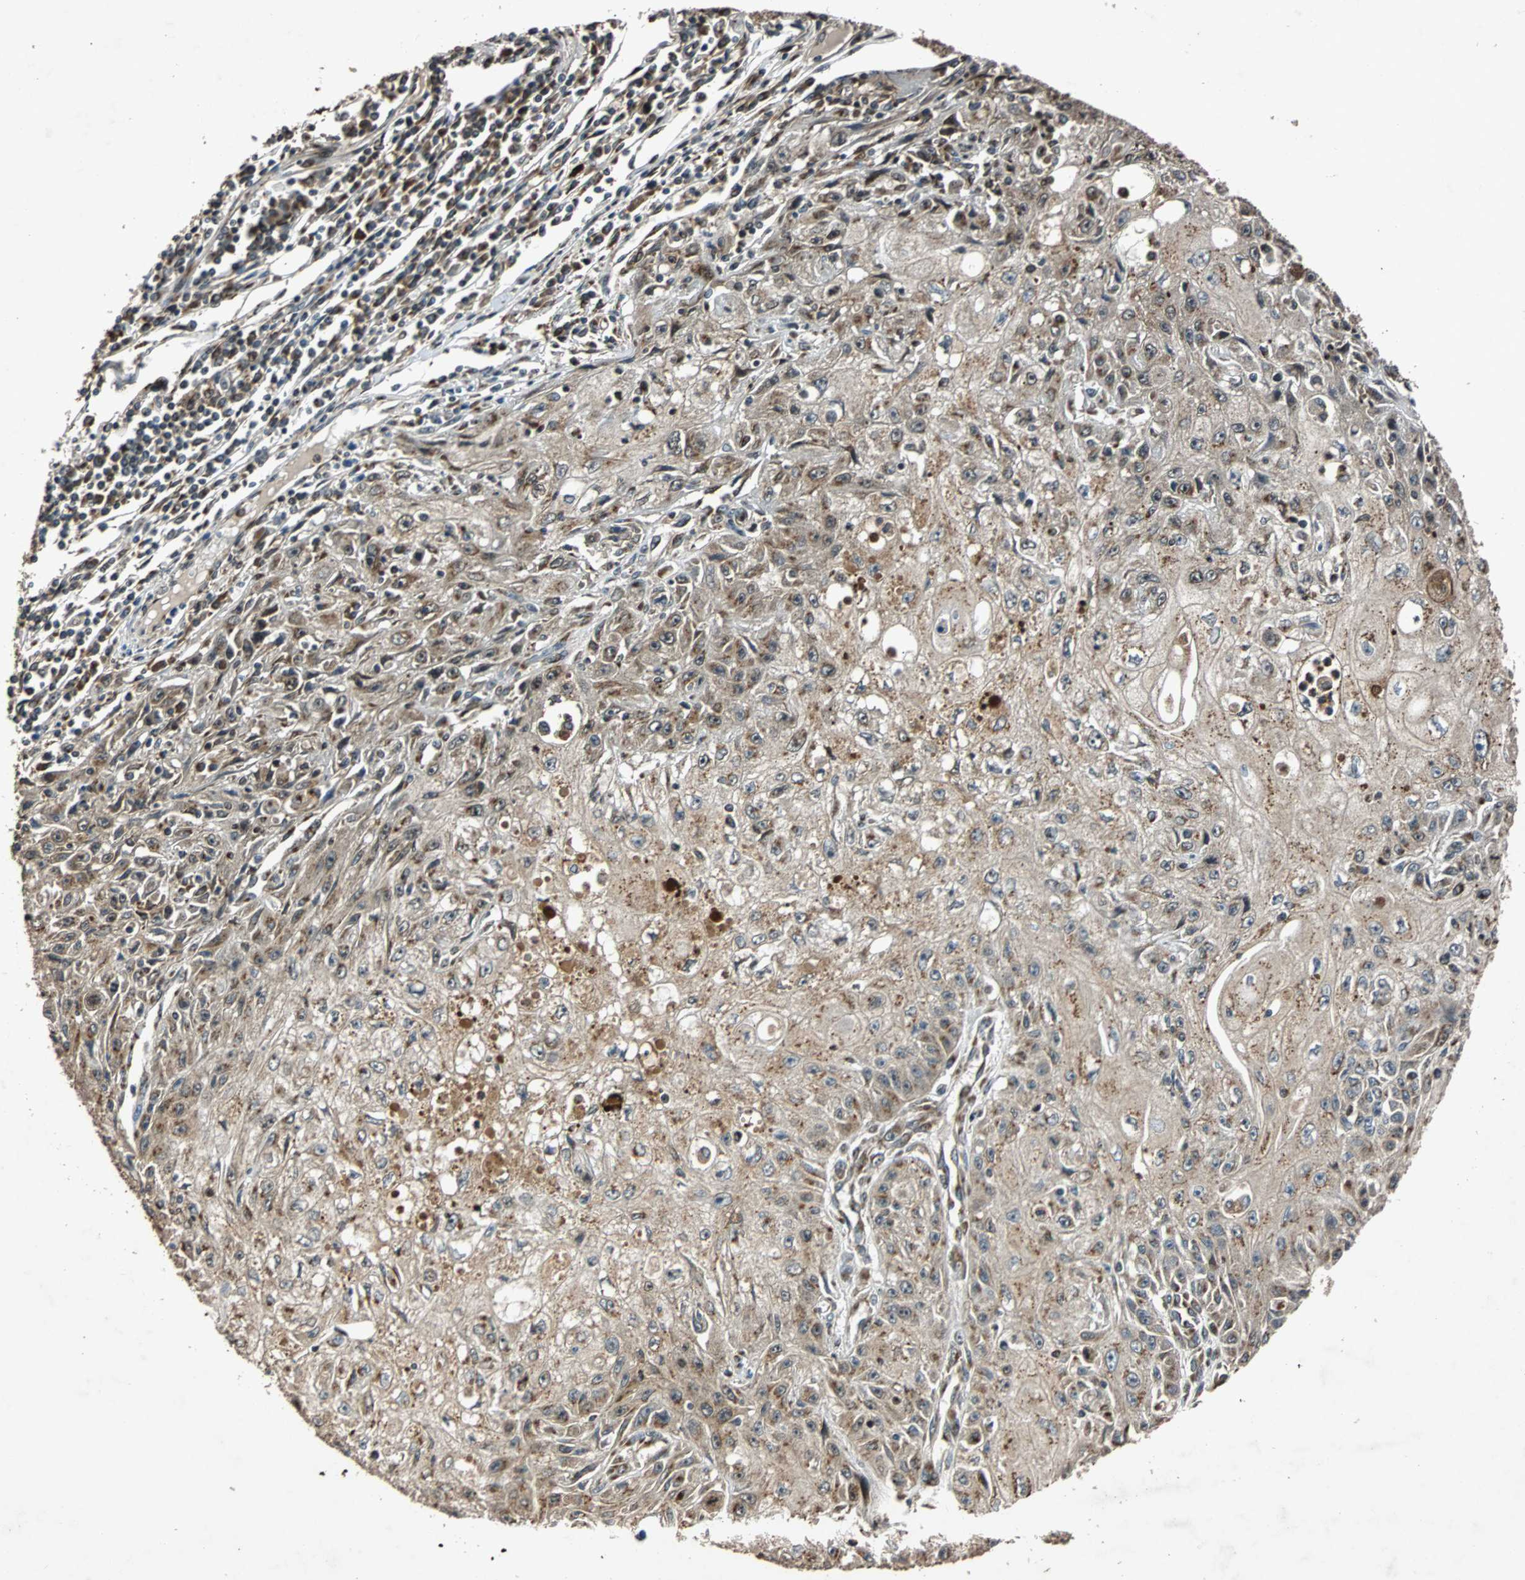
{"staining": {"intensity": "moderate", "quantity": ">75%", "location": "cytoplasmic/membranous"}, "tissue": "skin cancer", "cell_type": "Tumor cells", "image_type": "cancer", "snomed": [{"axis": "morphology", "description": "Squamous cell carcinoma, NOS"}, {"axis": "topography", "description": "Skin"}], "caption": "IHC of human squamous cell carcinoma (skin) displays medium levels of moderate cytoplasmic/membranous staining in approximately >75% of tumor cells. (DAB IHC with brightfield microscopy, high magnification).", "gene": "USP31", "patient": {"sex": "male", "age": 75}}